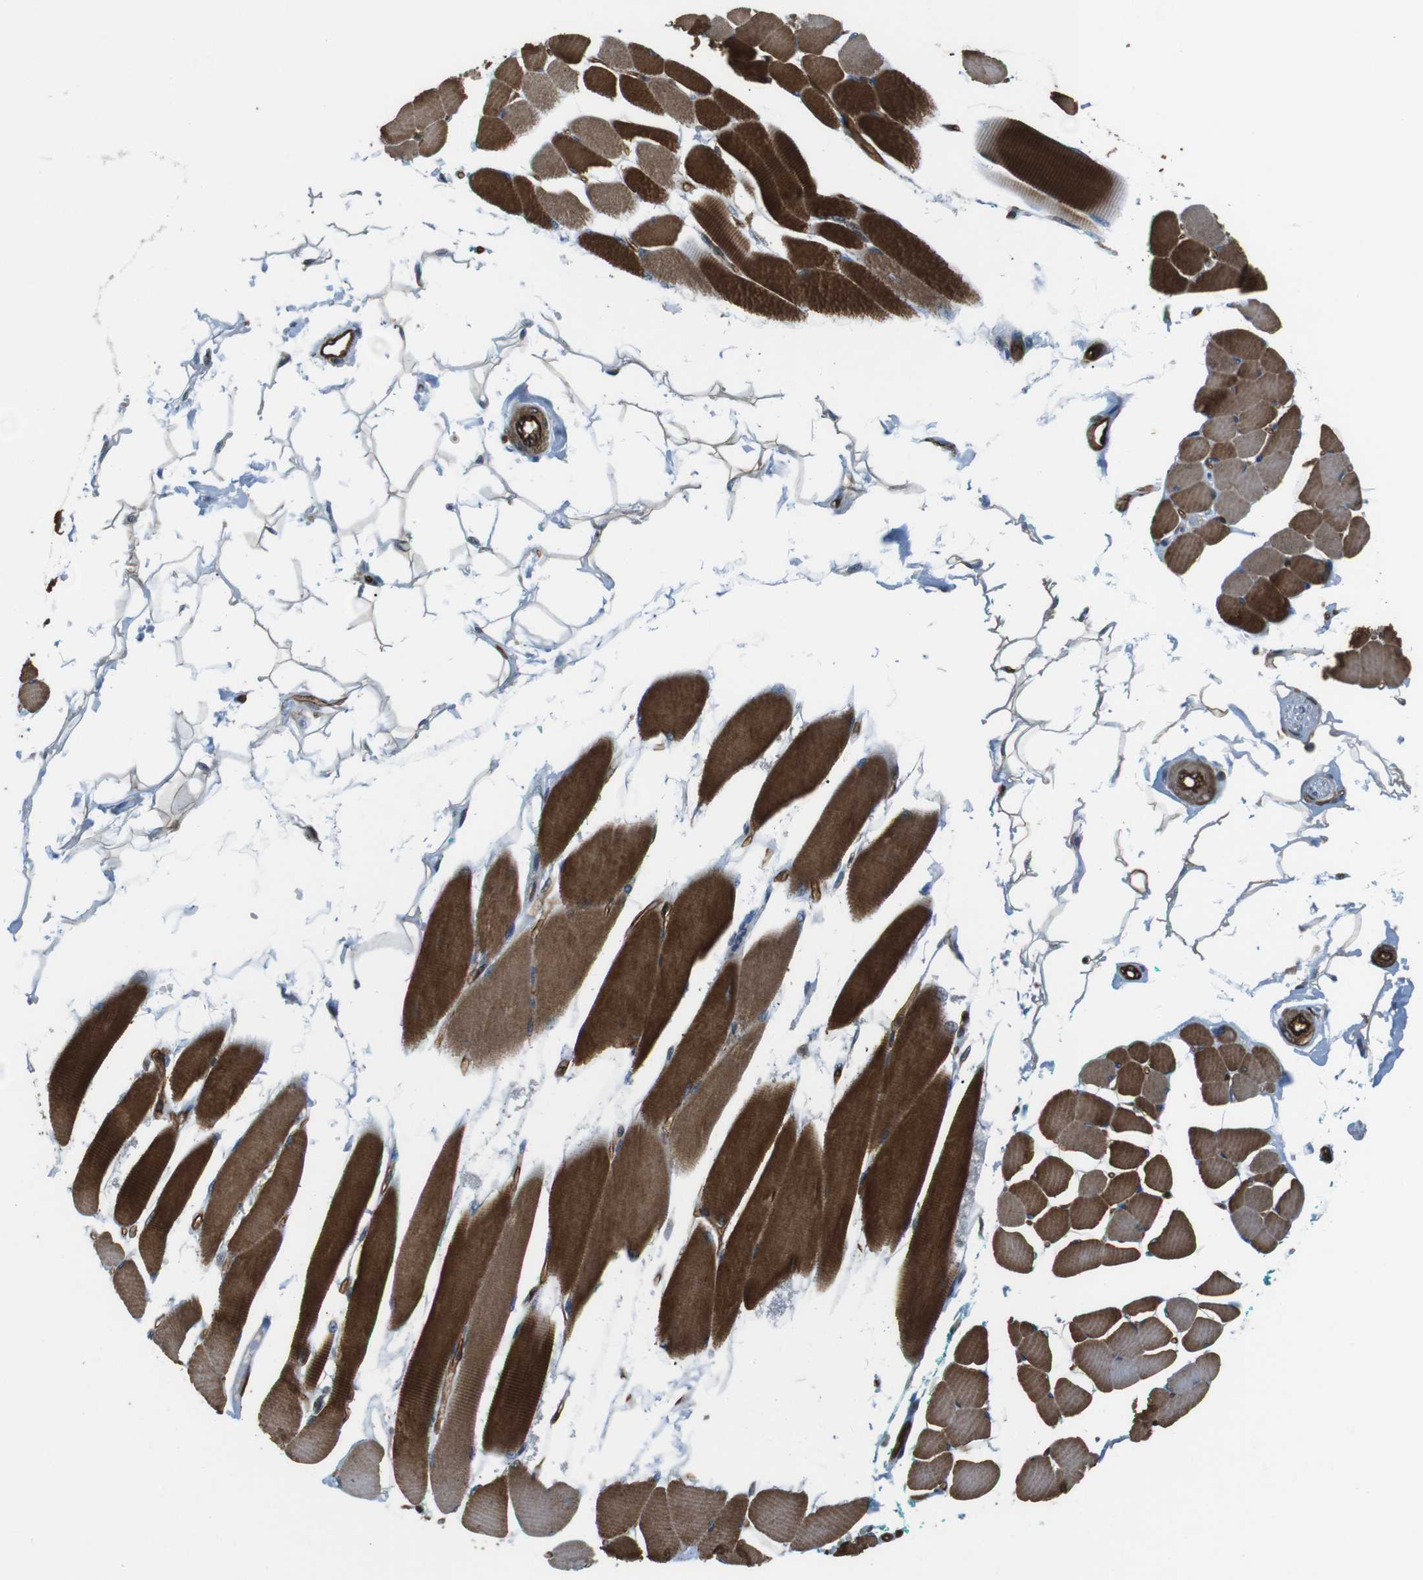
{"staining": {"intensity": "strong", "quantity": ">75%", "location": "cytoplasmic/membranous"}, "tissue": "skeletal muscle", "cell_type": "Myocytes", "image_type": "normal", "snomed": [{"axis": "morphology", "description": "Normal tissue, NOS"}, {"axis": "topography", "description": "Skeletal muscle"}, {"axis": "topography", "description": "Oral tissue"}, {"axis": "topography", "description": "Peripheral nerve tissue"}], "caption": "An immunohistochemistry (IHC) image of unremarkable tissue is shown. Protein staining in brown shows strong cytoplasmic/membranous positivity in skeletal muscle within myocytes. (DAB IHC, brown staining for protein, blue staining for nuclei).", "gene": "TSC1", "patient": {"sex": "female", "age": 84}}